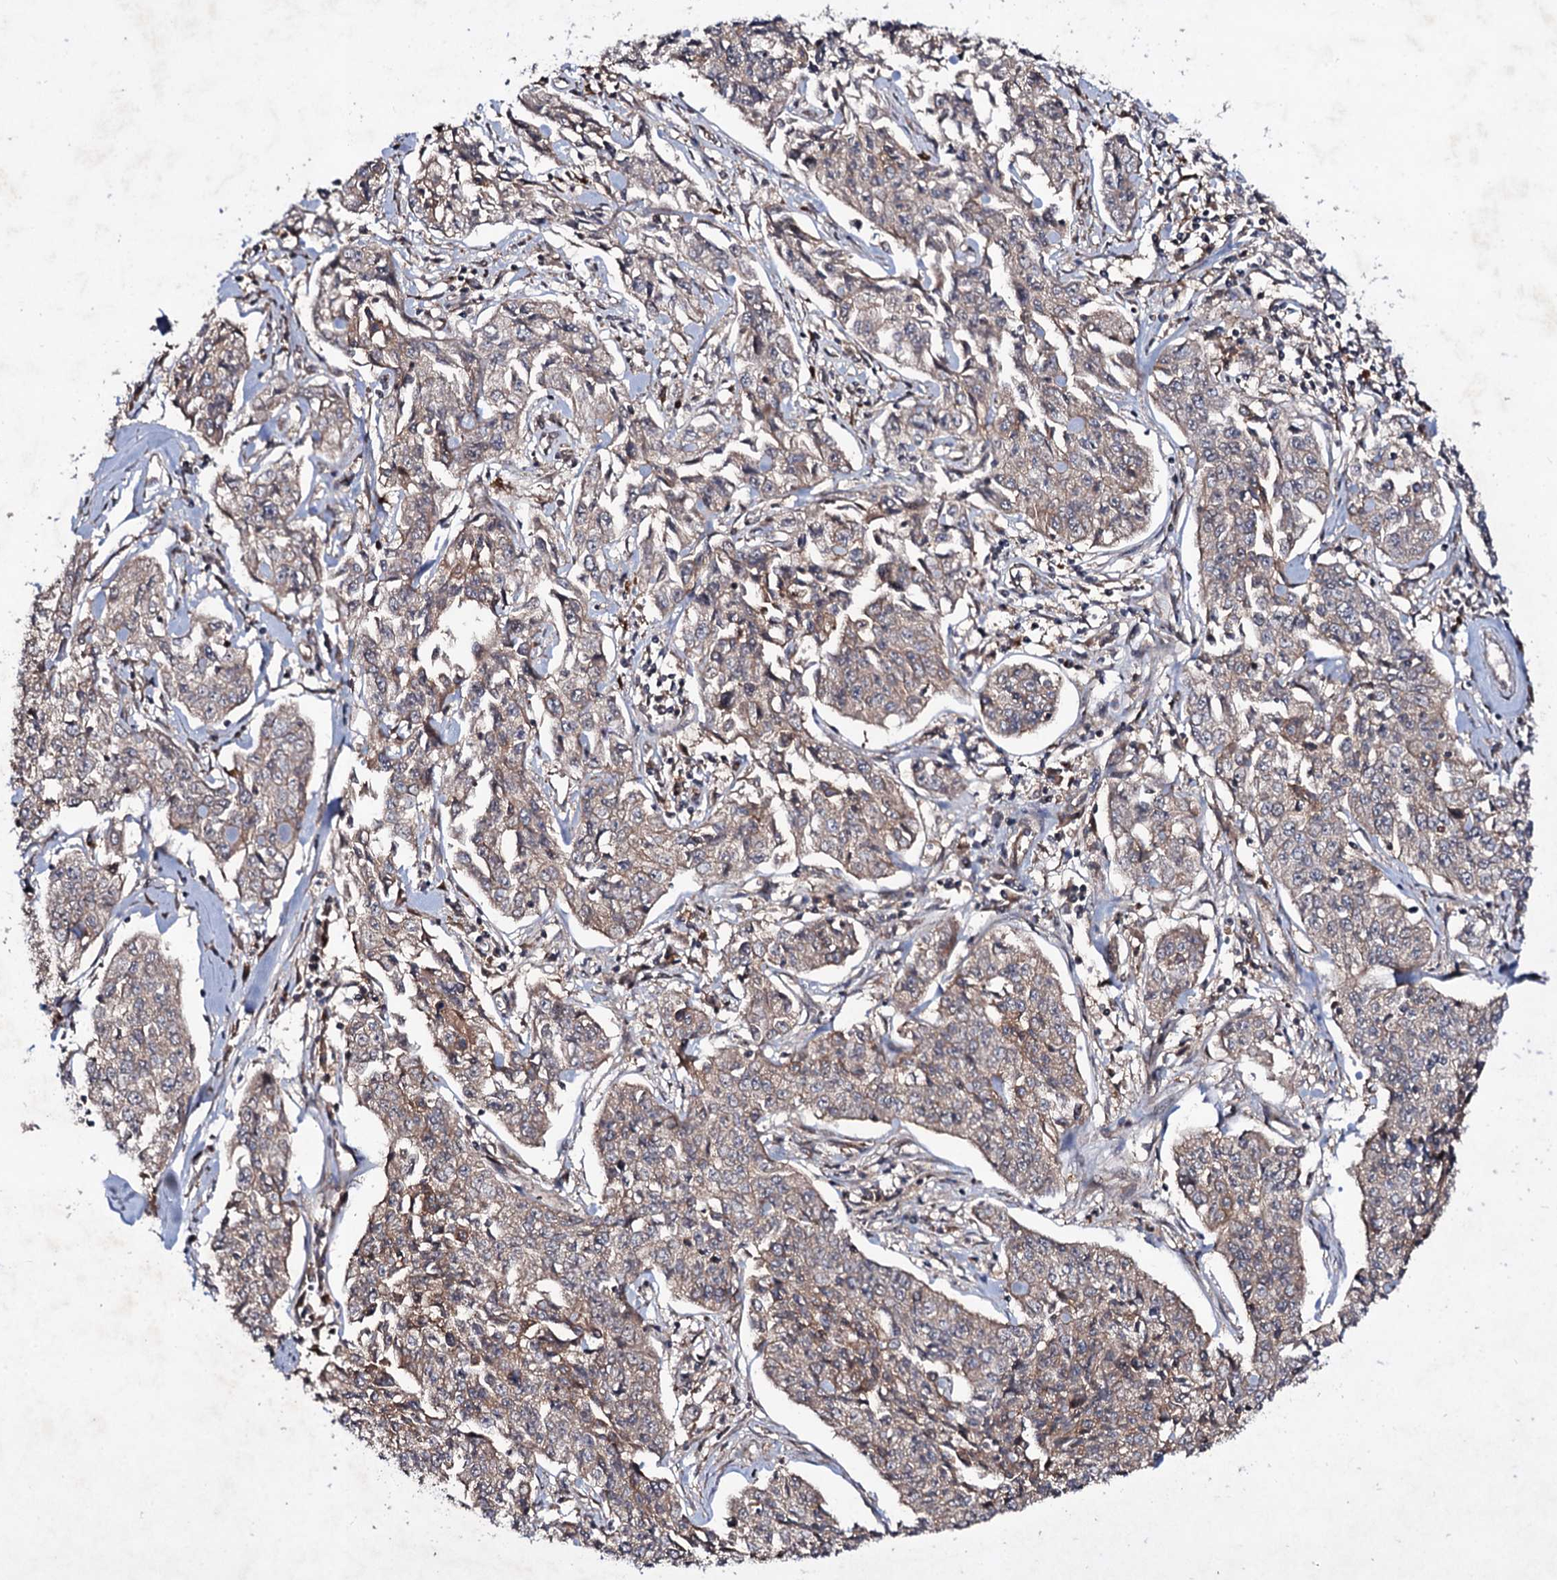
{"staining": {"intensity": "weak", "quantity": ">75%", "location": "cytoplasmic/membranous"}, "tissue": "cervical cancer", "cell_type": "Tumor cells", "image_type": "cancer", "snomed": [{"axis": "morphology", "description": "Squamous cell carcinoma, NOS"}, {"axis": "topography", "description": "Cervix"}], "caption": "Cervical squamous cell carcinoma stained for a protein demonstrates weak cytoplasmic/membranous positivity in tumor cells. The staining is performed using DAB brown chromogen to label protein expression. The nuclei are counter-stained blue using hematoxylin.", "gene": "SNAP23", "patient": {"sex": "female", "age": 35}}